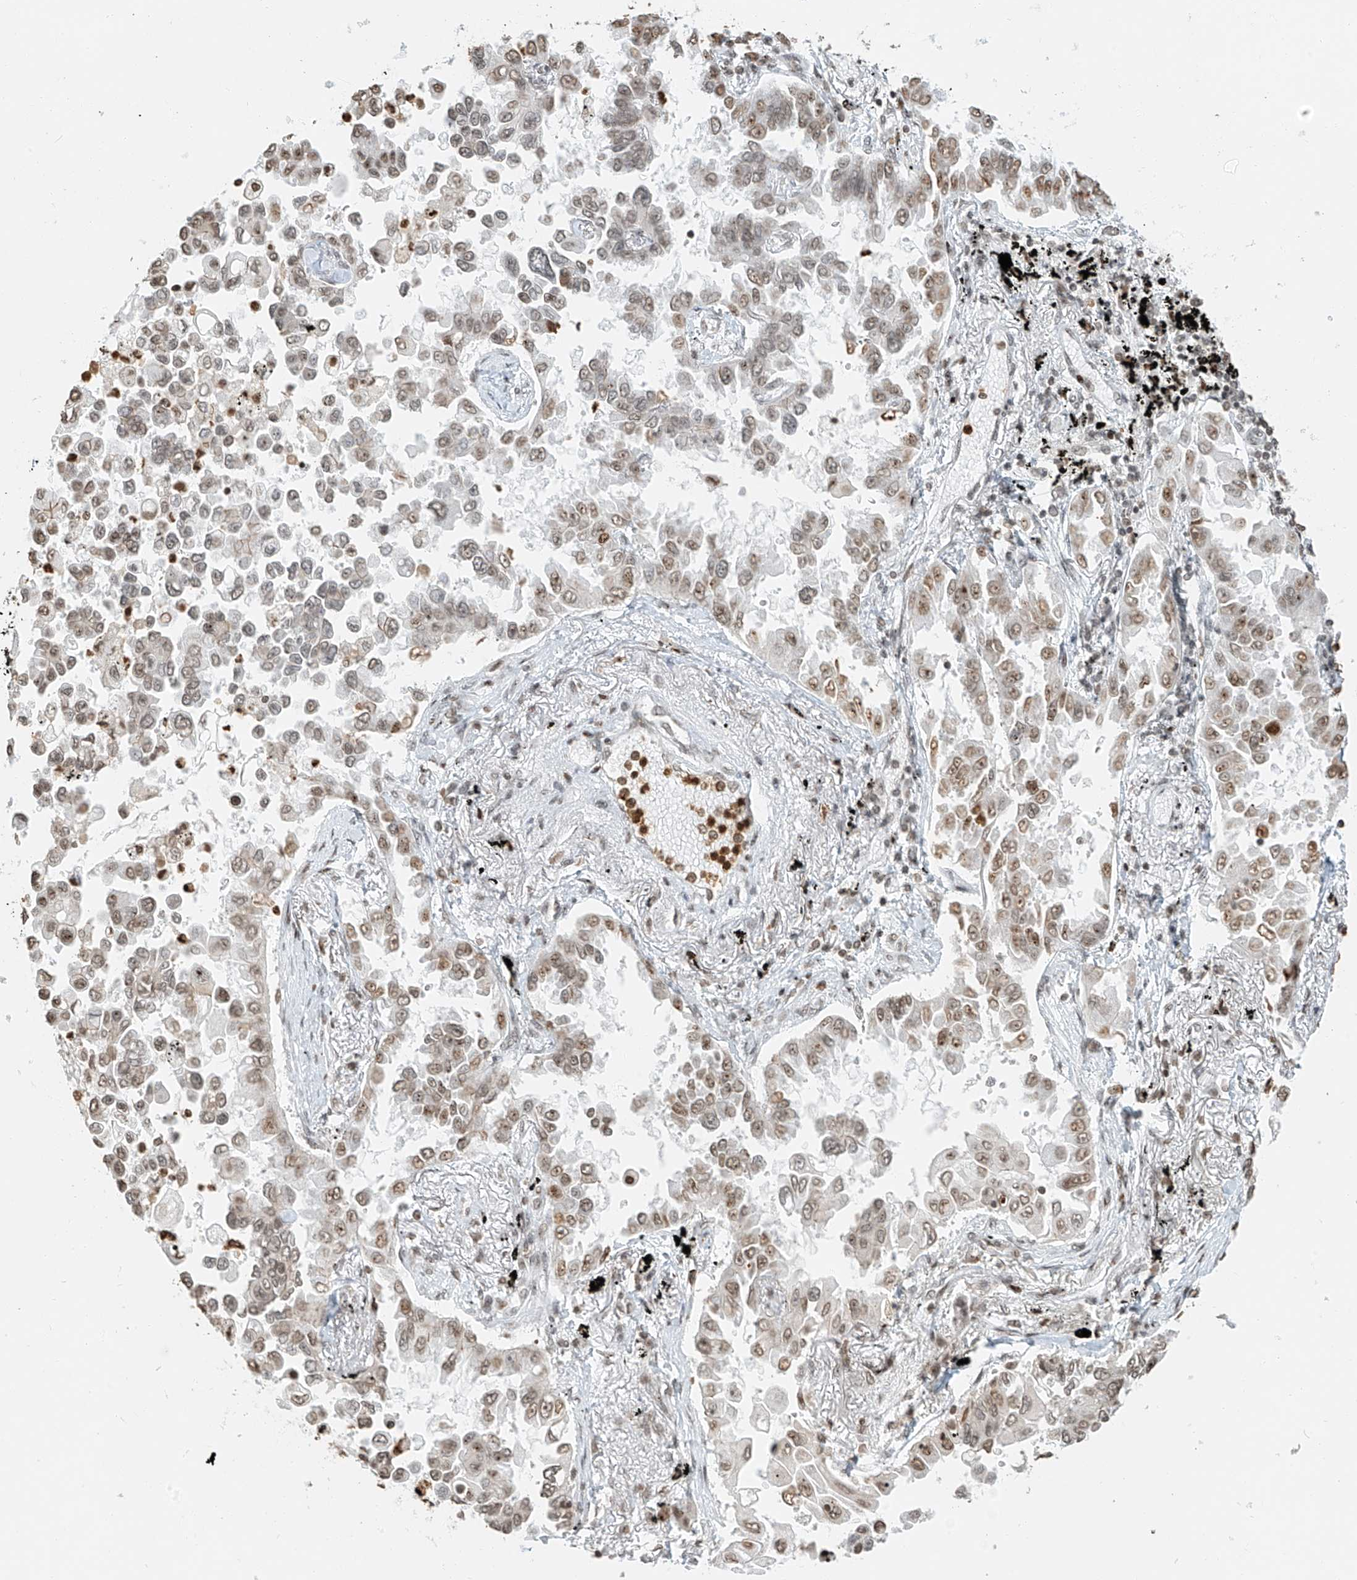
{"staining": {"intensity": "weak", "quantity": ">75%", "location": "nuclear"}, "tissue": "lung cancer", "cell_type": "Tumor cells", "image_type": "cancer", "snomed": [{"axis": "morphology", "description": "Adenocarcinoma, NOS"}, {"axis": "topography", "description": "Lung"}], "caption": "Immunohistochemistry (IHC) of human lung cancer (adenocarcinoma) displays low levels of weak nuclear positivity in about >75% of tumor cells. (DAB IHC, brown staining for protein, blue staining for nuclei).", "gene": "C17orf58", "patient": {"sex": "female", "age": 67}}